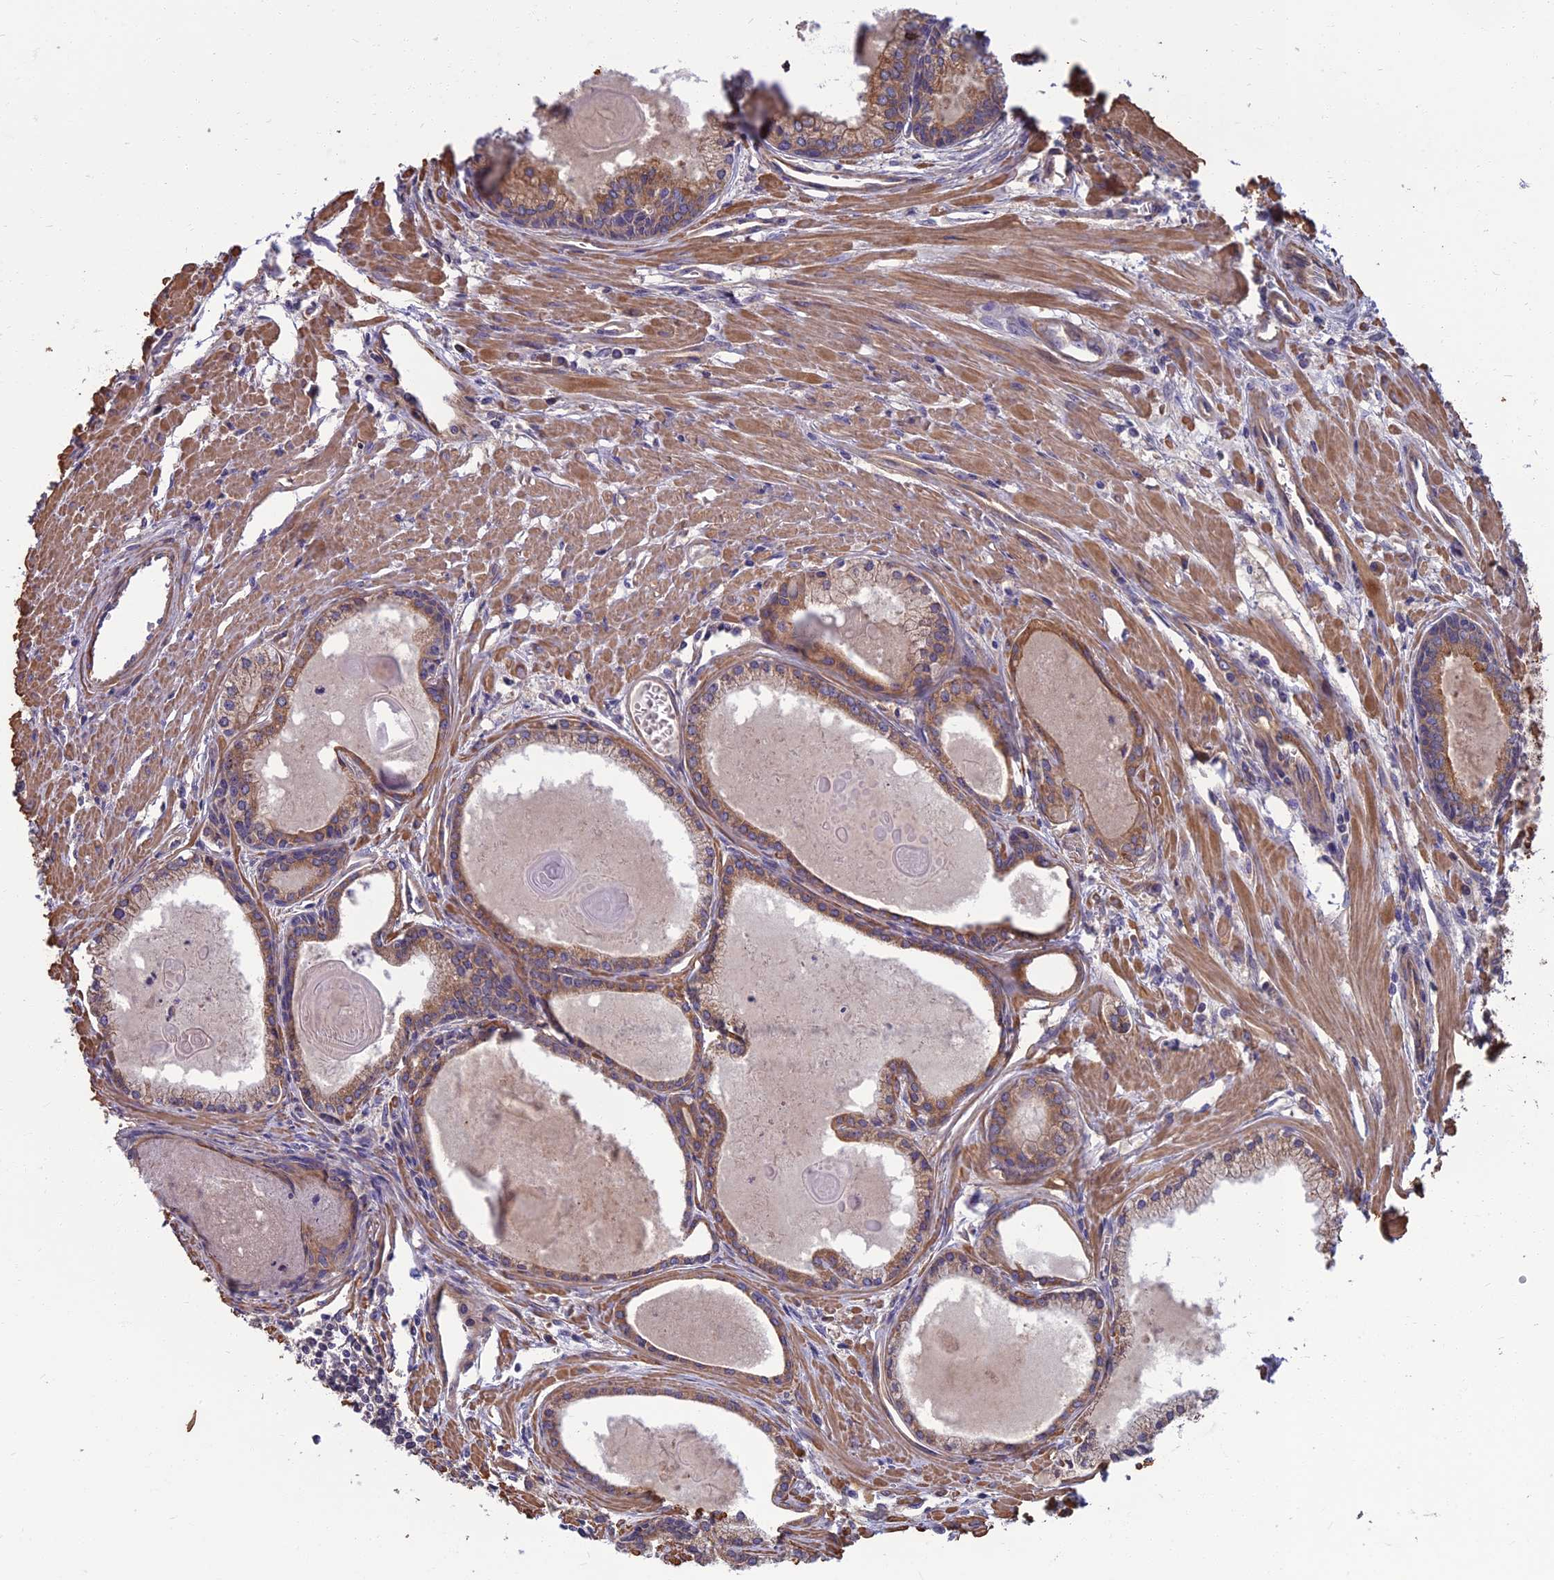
{"staining": {"intensity": "moderate", "quantity": ">75%", "location": "cytoplasmic/membranous"}, "tissue": "prostate cancer", "cell_type": "Tumor cells", "image_type": "cancer", "snomed": [{"axis": "morphology", "description": "Adenocarcinoma, High grade"}, {"axis": "topography", "description": "Prostate"}], "caption": "Prostate cancer stained with a protein marker reveals moderate staining in tumor cells.", "gene": "WDR24", "patient": {"sex": "male", "age": 68}}